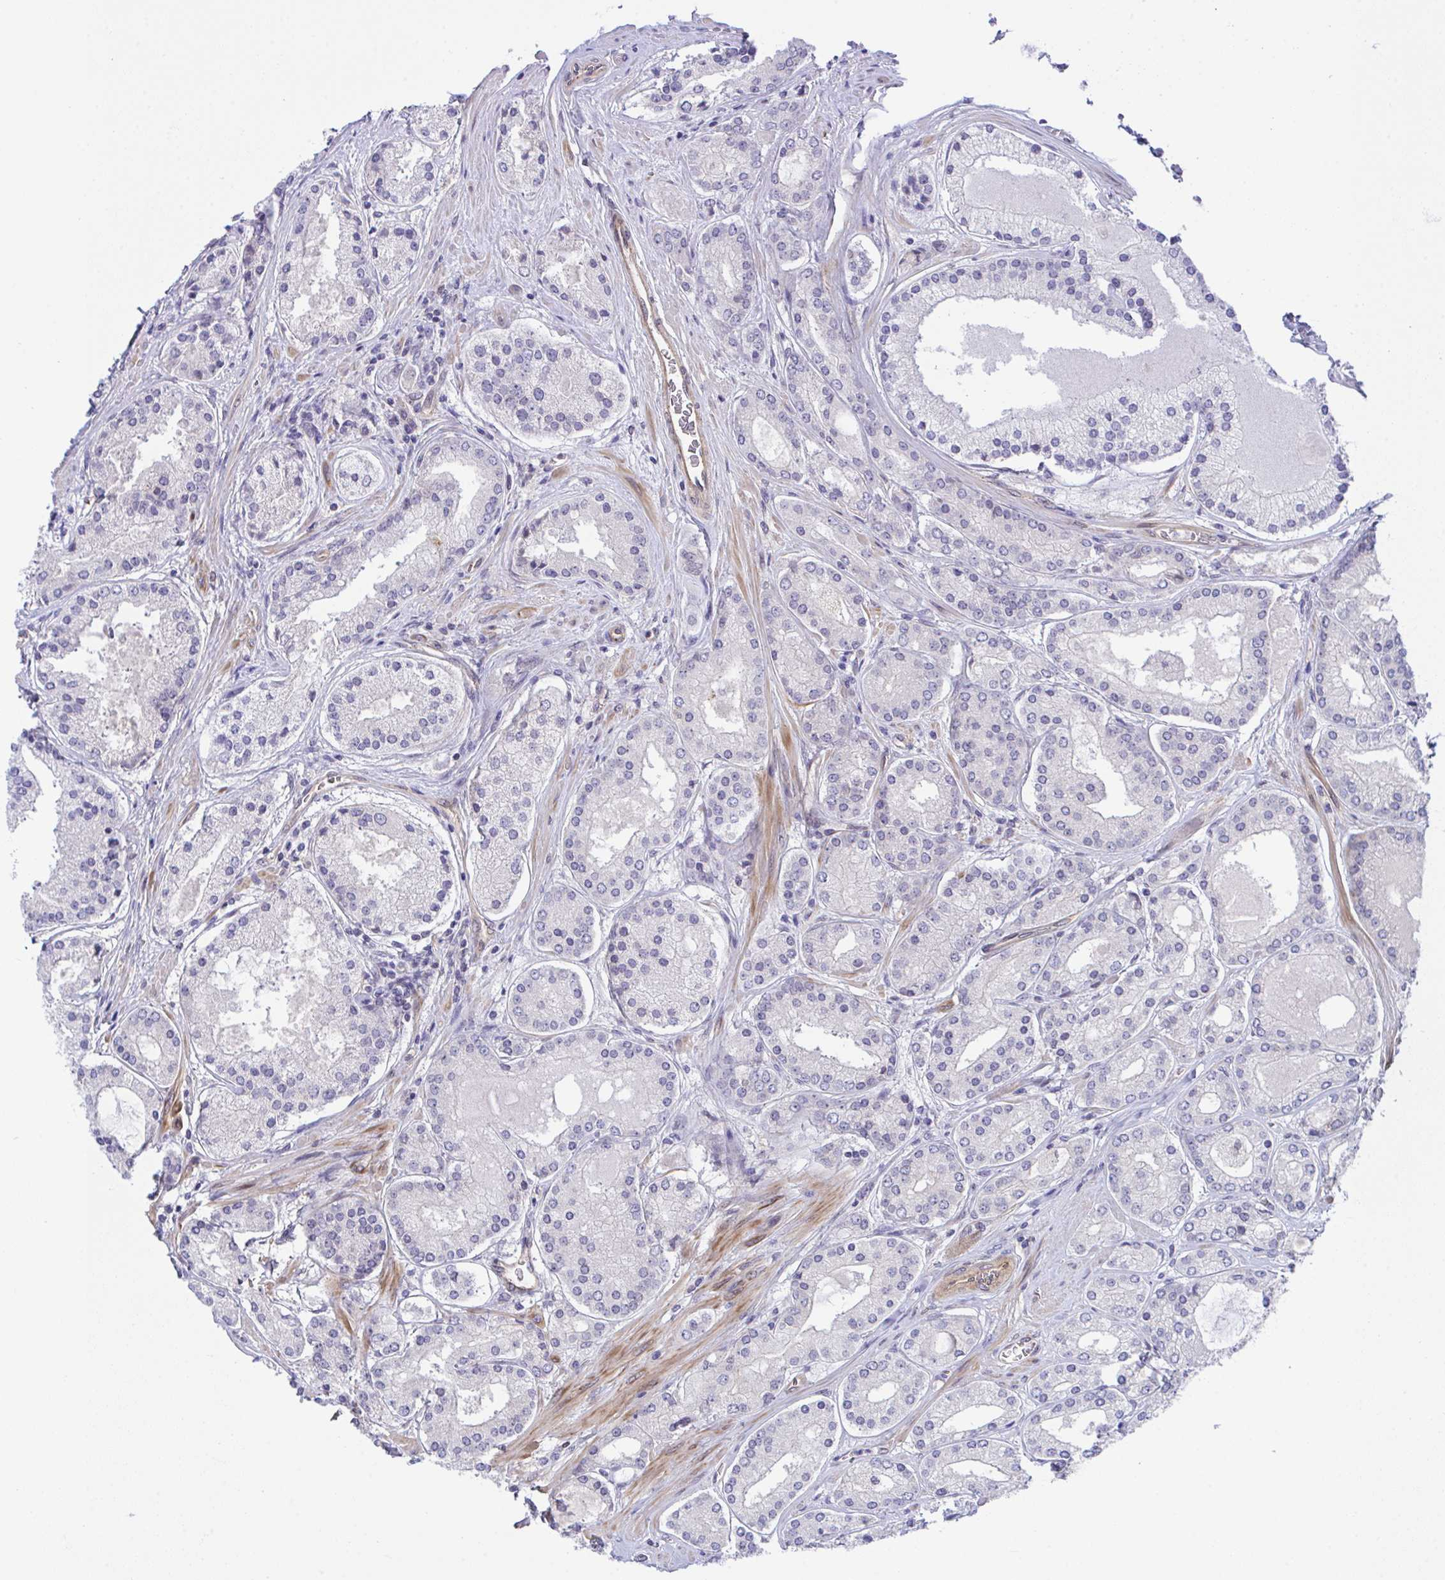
{"staining": {"intensity": "negative", "quantity": "none", "location": "none"}, "tissue": "prostate cancer", "cell_type": "Tumor cells", "image_type": "cancer", "snomed": [{"axis": "morphology", "description": "Adenocarcinoma, High grade"}, {"axis": "topography", "description": "Prostate"}], "caption": "An IHC histopathology image of prostate cancer is shown. There is no staining in tumor cells of prostate cancer. (DAB (3,3'-diaminobenzidine) immunohistochemistry with hematoxylin counter stain).", "gene": "ZBED3", "patient": {"sex": "male", "age": 67}}